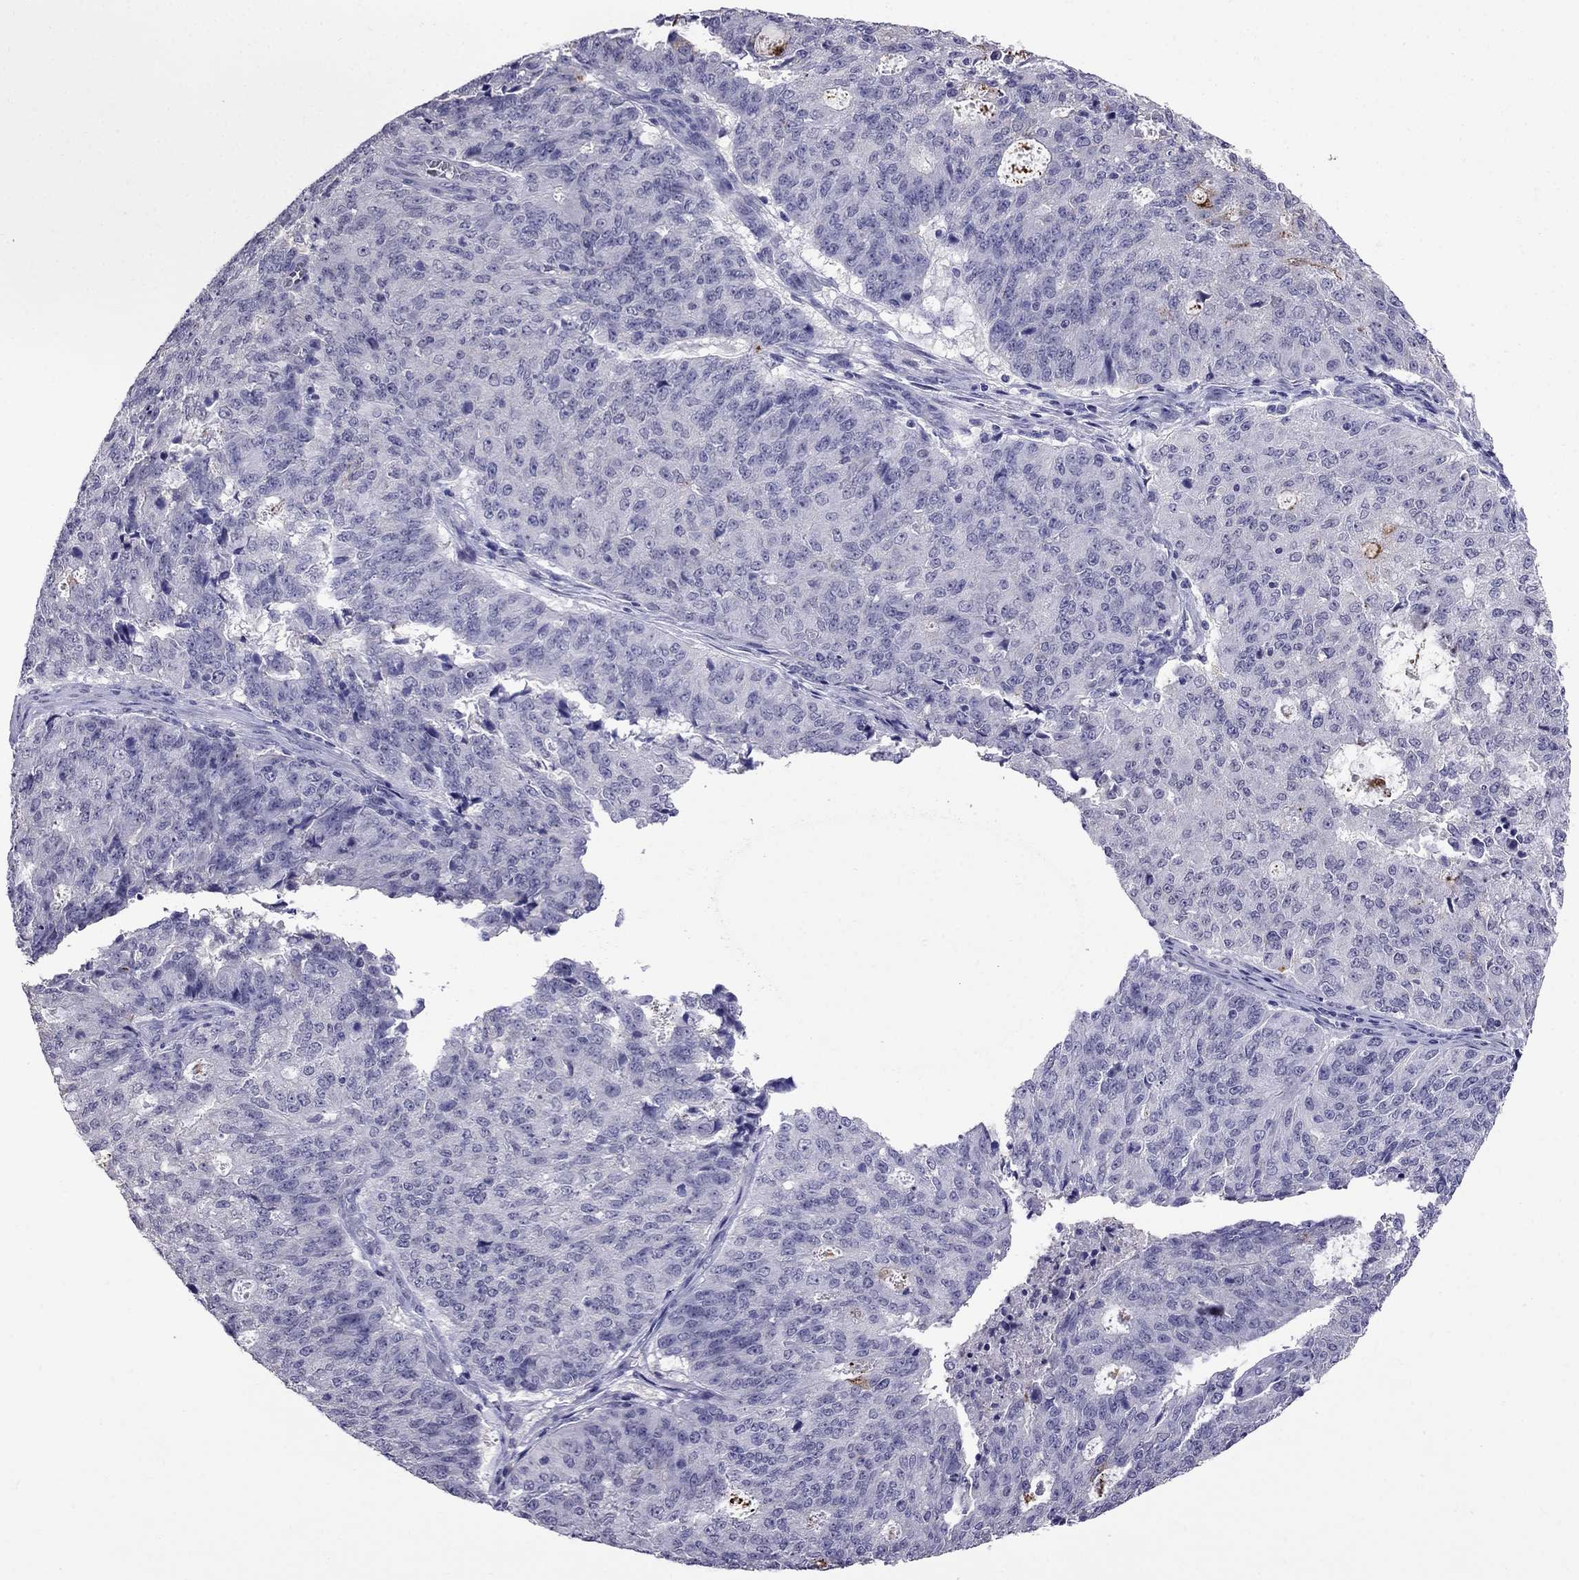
{"staining": {"intensity": "negative", "quantity": "none", "location": "none"}, "tissue": "endometrial cancer", "cell_type": "Tumor cells", "image_type": "cancer", "snomed": [{"axis": "morphology", "description": "Adenocarcinoma, NOS"}, {"axis": "topography", "description": "Endometrium"}], "caption": "The photomicrograph demonstrates no staining of tumor cells in adenocarcinoma (endometrial).", "gene": "OLFM4", "patient": {"sex": "female", "age": 82}}